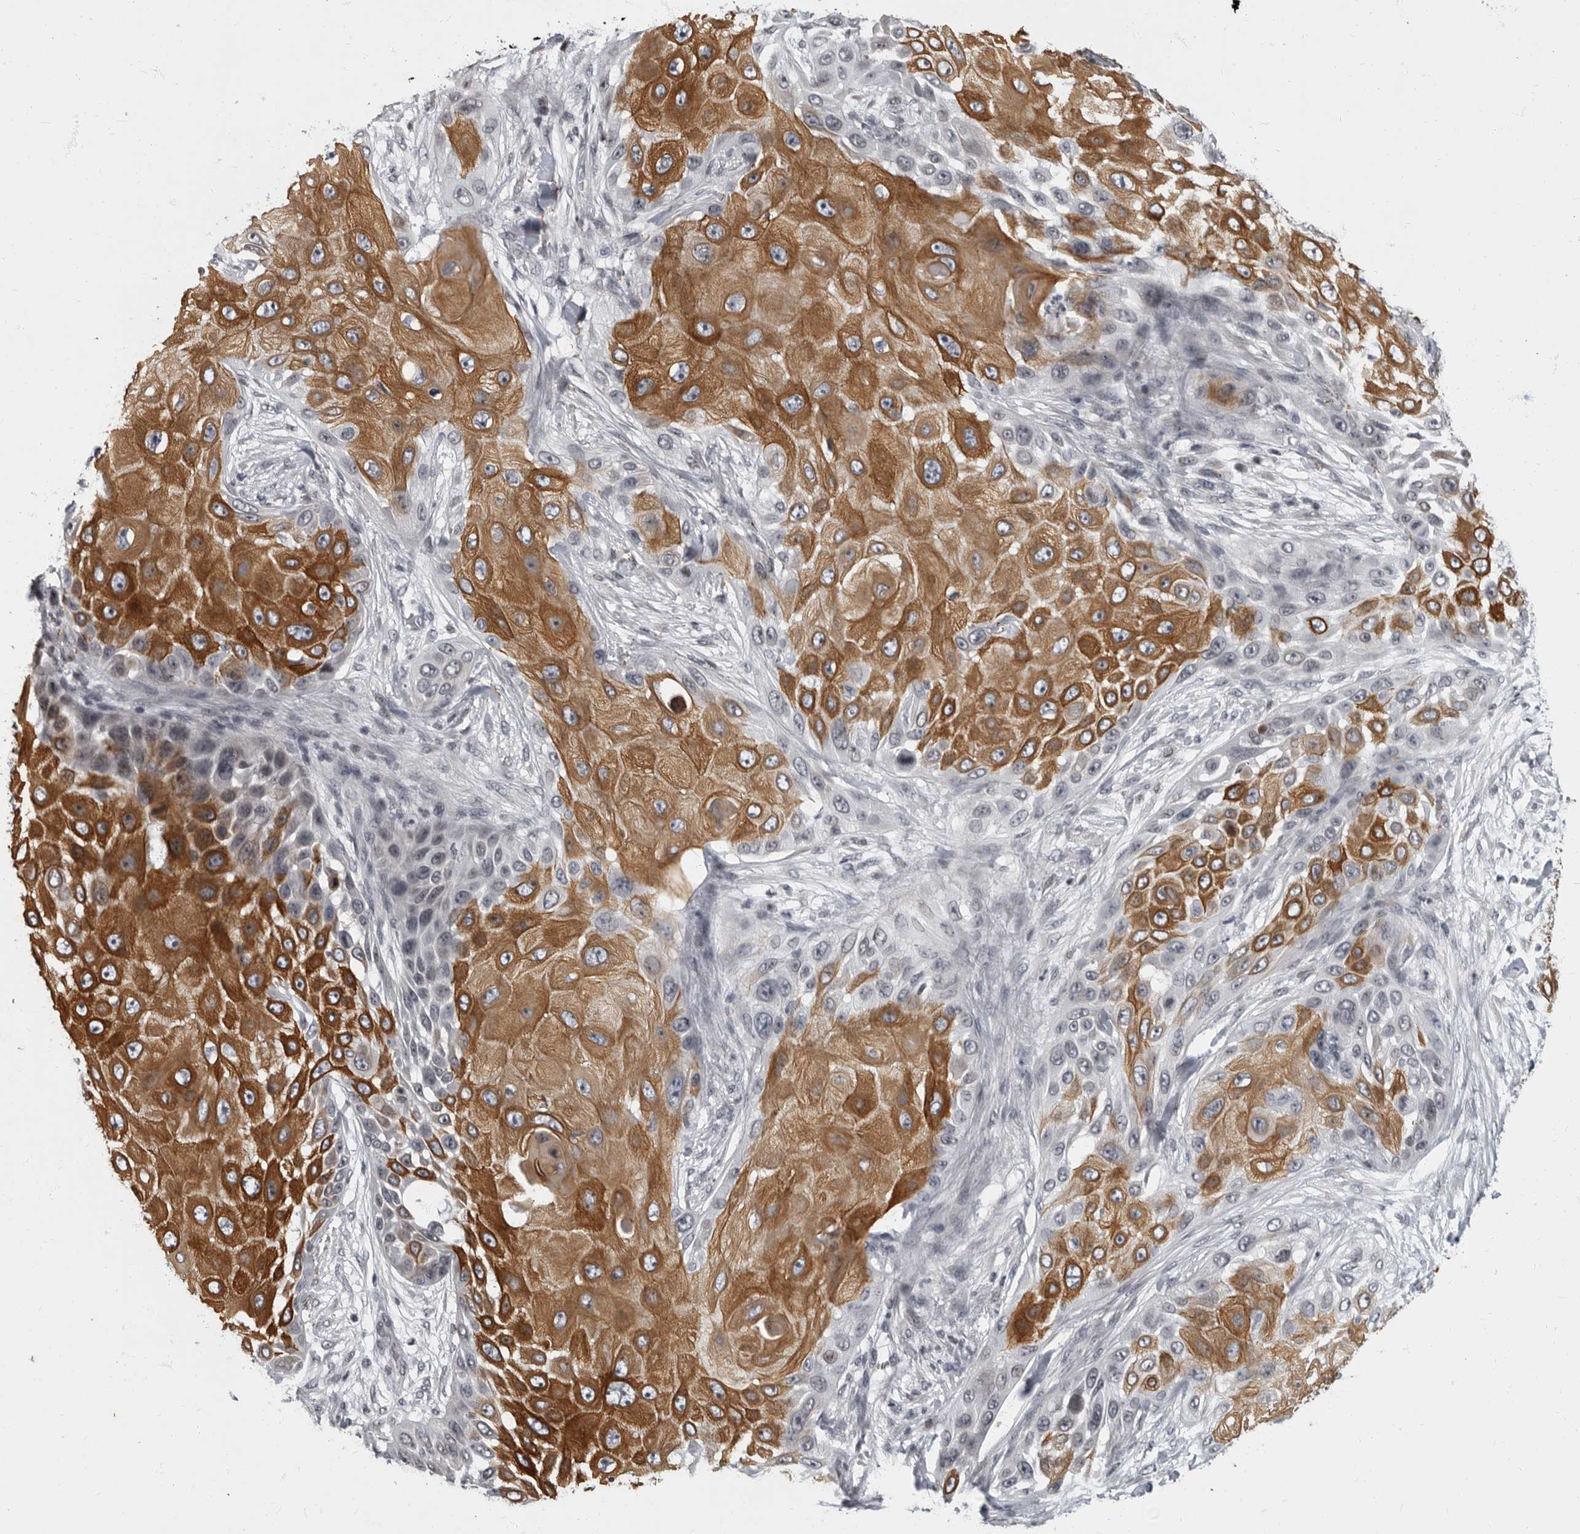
{"staining": {"intensity": "strong", "quantity": ">75%", "location": "cytoplasmic/membranous"}, "tissue": "skin cancer", "cell_type": "Tumor cells", "image_type": "cancer", "snomed": [{"axis": "morphology", "description": "Squamous cell carcinoma, NOS"}, {"axis": "topography", "description": "Skin"}], "caption": "Protein staining by immunohistochemistry (IHC) reveals strong cytoplasmic/membranous positivity in approximately >75% of tumor cells in skin squamous cell carcinoma. (DAB IHC, brown staining for protein, blue staining for nuclei).", "gene": "EVI5", "patient": {"sex": "female", "age": 44}}